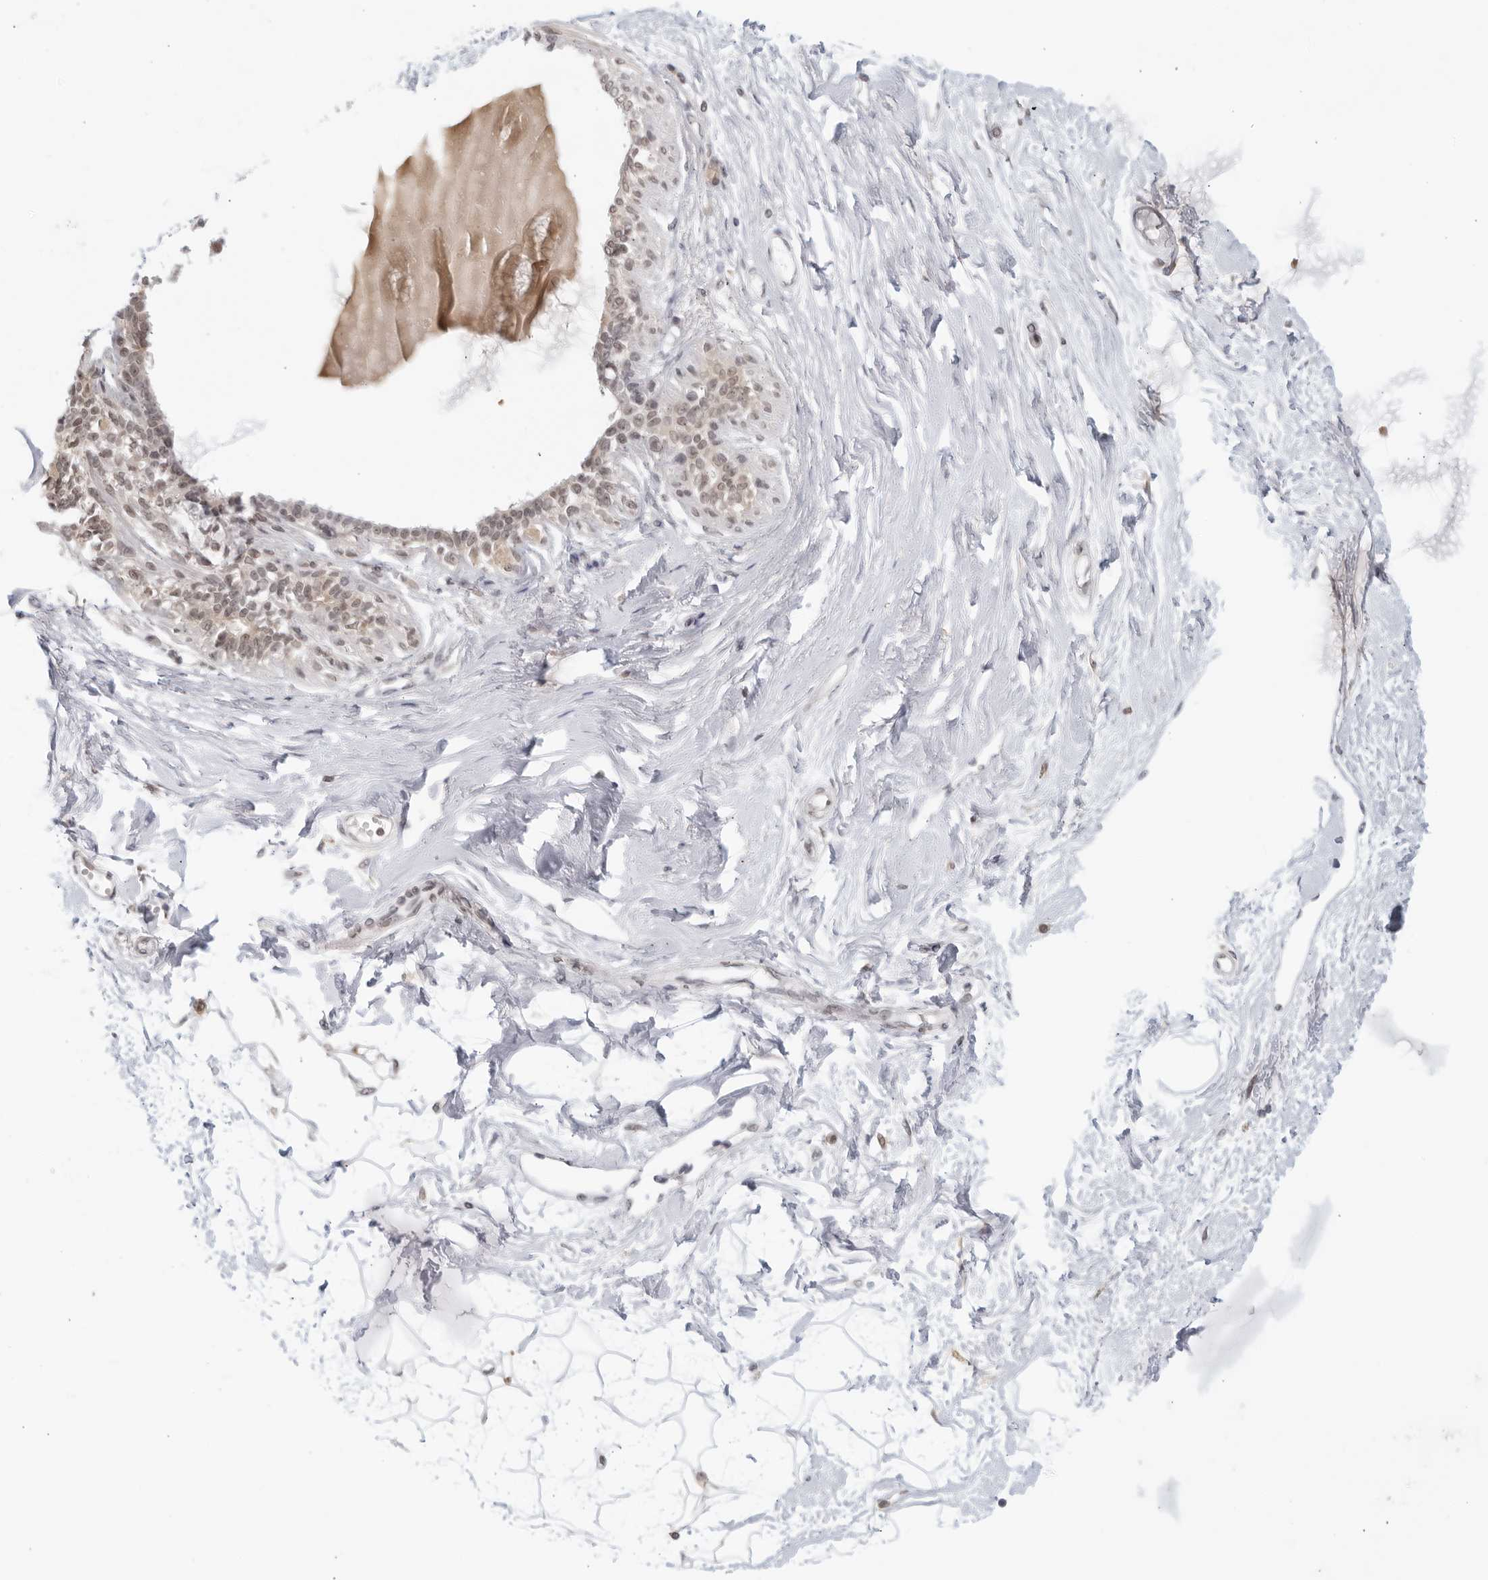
{"staining": {"intensity": "negative", "quantity": "none", "location": "none"}, "tissue": "breast", "cell_type": "Adipocytes", "image_type": "normal", "snomed": [{"axis": "morphology", "description": "Normal tissue, NOS"}, {"axis": "topography", "description": "Breast"}], "caption": "Immunohistochemistry of benign human breast displays no expression in adipocytes.", "gene": "RAB11FIP3", "patient": {"sex": "female", "age": 45}}